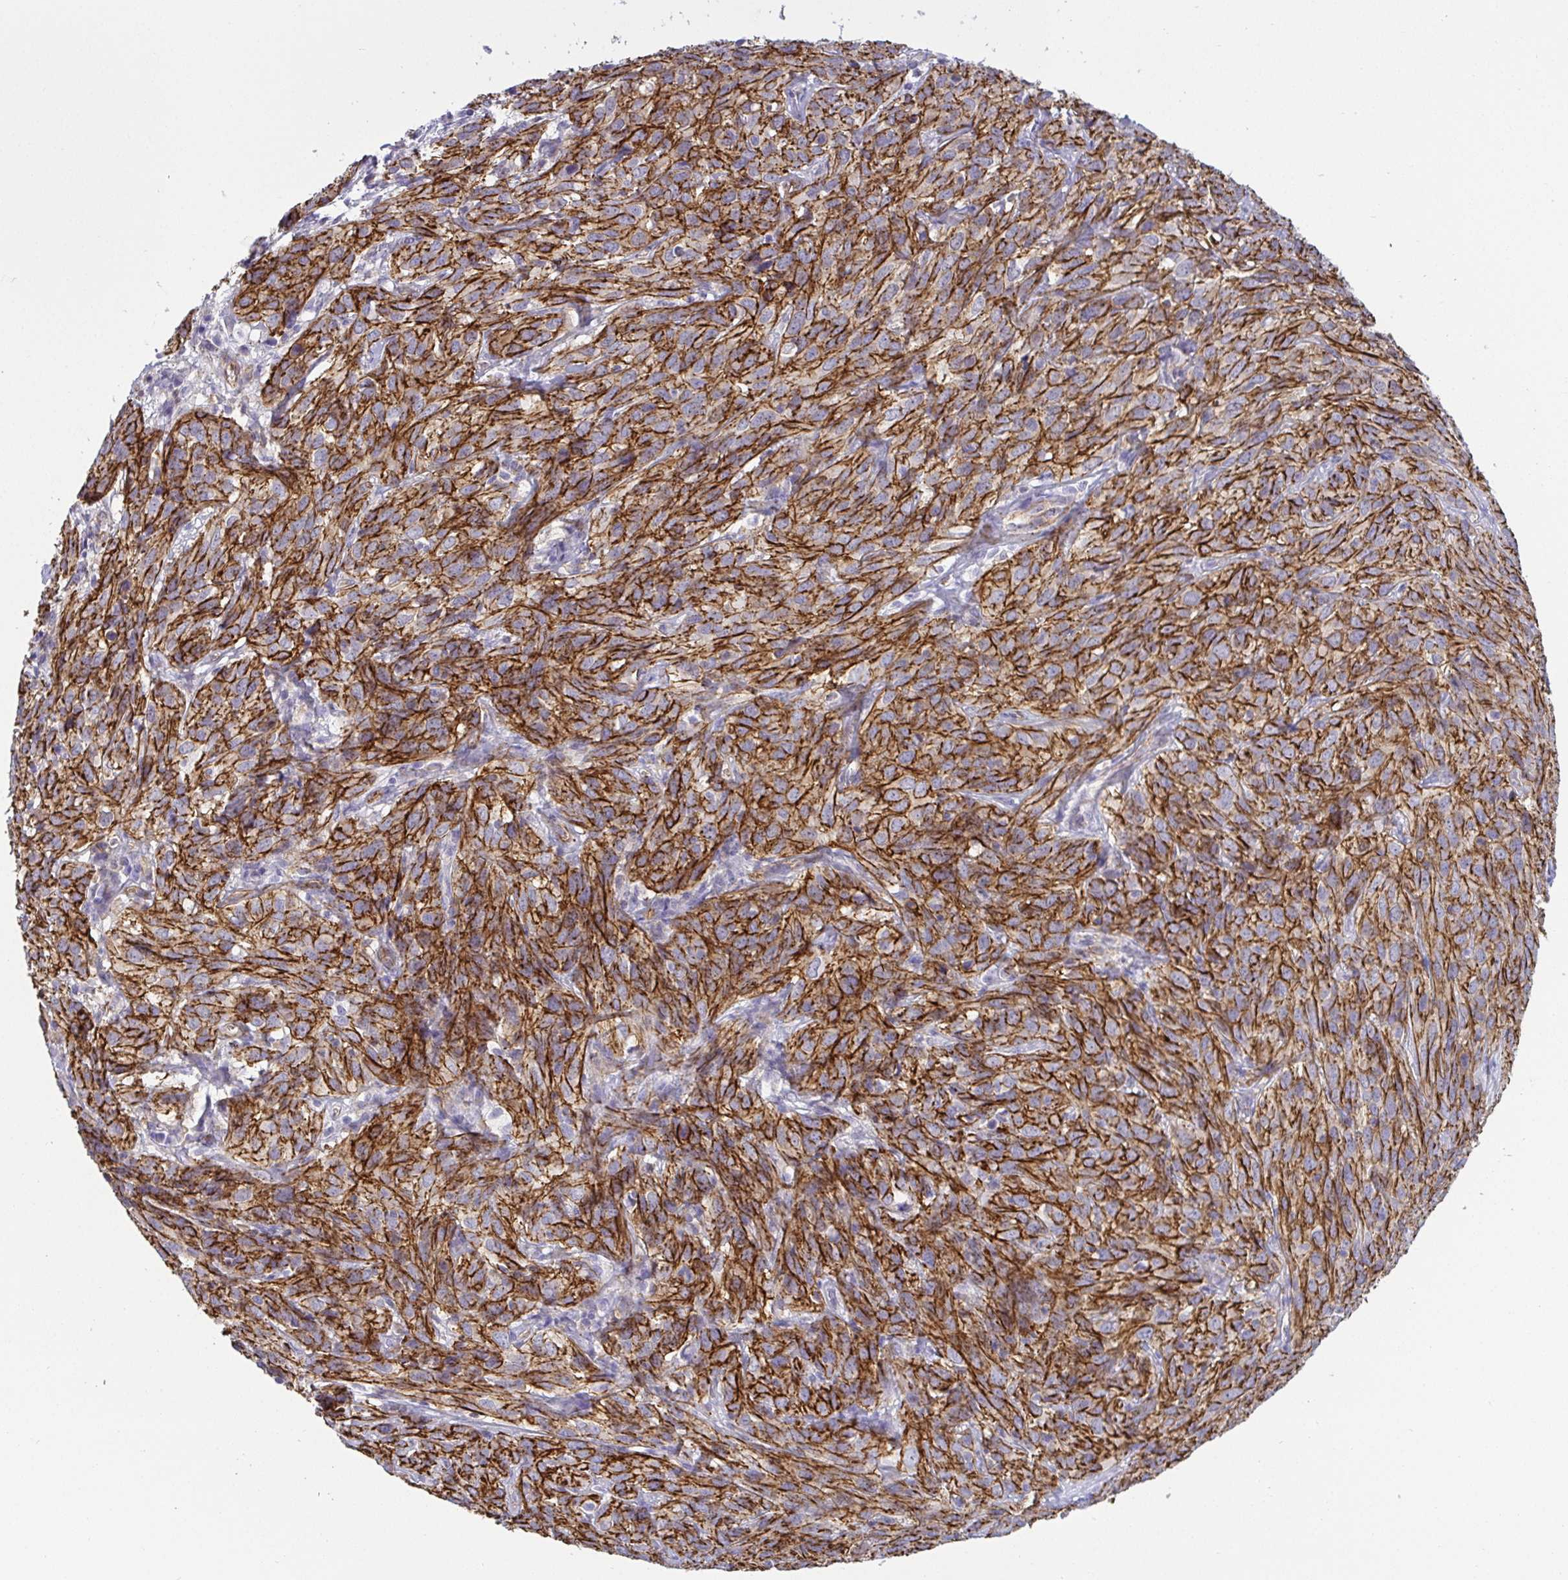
{"staining": {"intensity": "strong", "quantity": ">75%", "location": "cytoplasmic/membranous"}, "tissue": "cervical cancer", "cell_type": "Tumor cells", "image_type": "cancer", "snomed": [{"axis": "morphology", "description": "Squamous cell carcinoma, NOS"}, {"axis": "topography", "description": "Cervix"}], "caption": "The photomicrograph demonstrates a brown stain indicating the presence of a protein in the cytoplasmic/membranous of tumor cells in cervical cancer.", "gene": "LIMA1", "patient": {"sex": "female", "age": 51}}